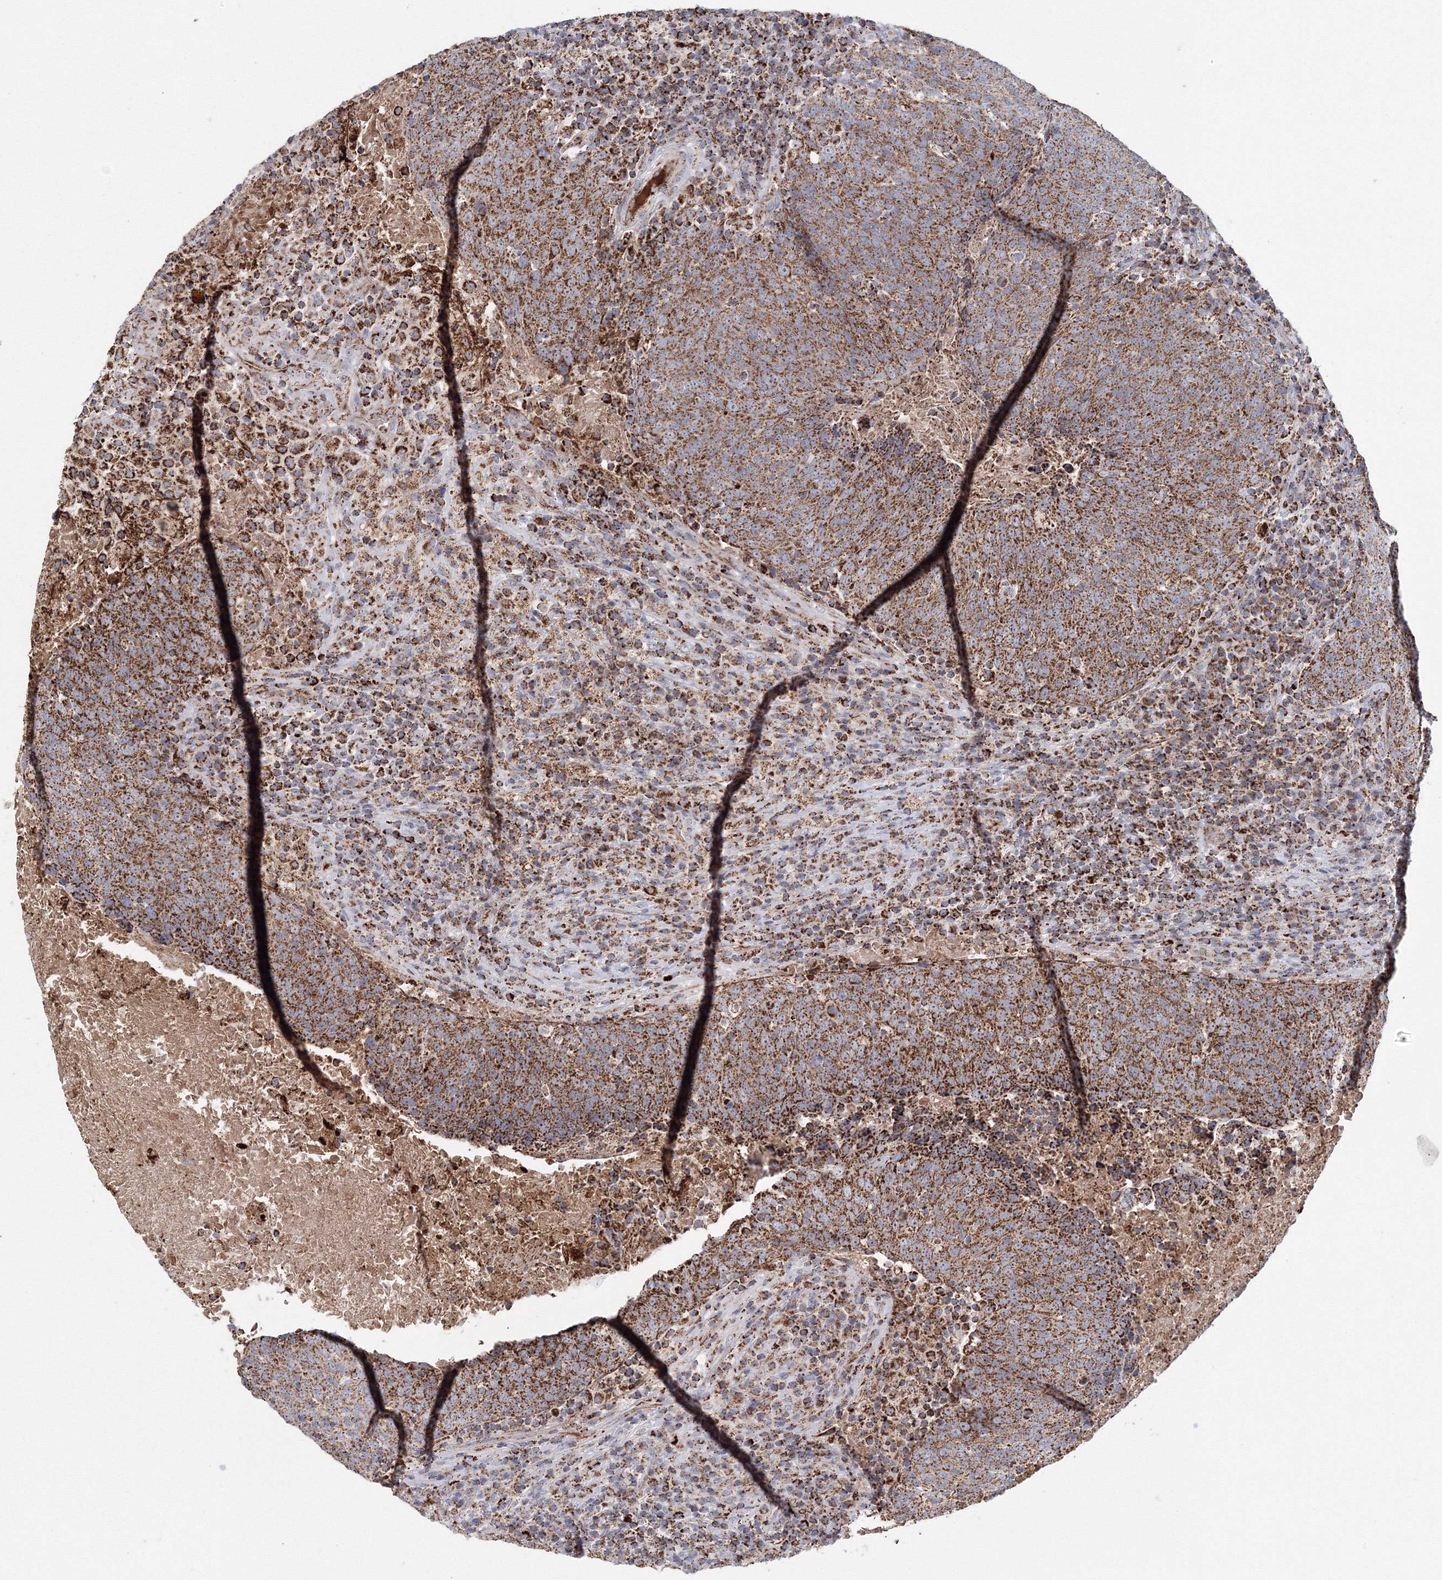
{"staining": {"intensity": "strong", "quantity": ">75%", "location": "cytoplasmic/membranous"}, "tissue": "head and neck cancer", "cell_type": "Tumor cells", "image_type": "cancer", "snomed": [{"axis": "morphology", "description": "Squamous cell carcinoma, NOS"}, {"axis": "morphology", "description": "Squamous cell carcinoma, metastatic, NOS"}, {"axis": "topography", "description": "Lymph node"}, {"axis": "topography", "description": "Head-Neck"}], "caption": "IHC of human metastatic squamous cell carcinoma (head and neck) reveals high levels of strong cytoplasmic/membranous staining in approximately >75% of tumor cells.", "gene": "GRPEL1", "patient": {"sex": "male", "age": 62}}